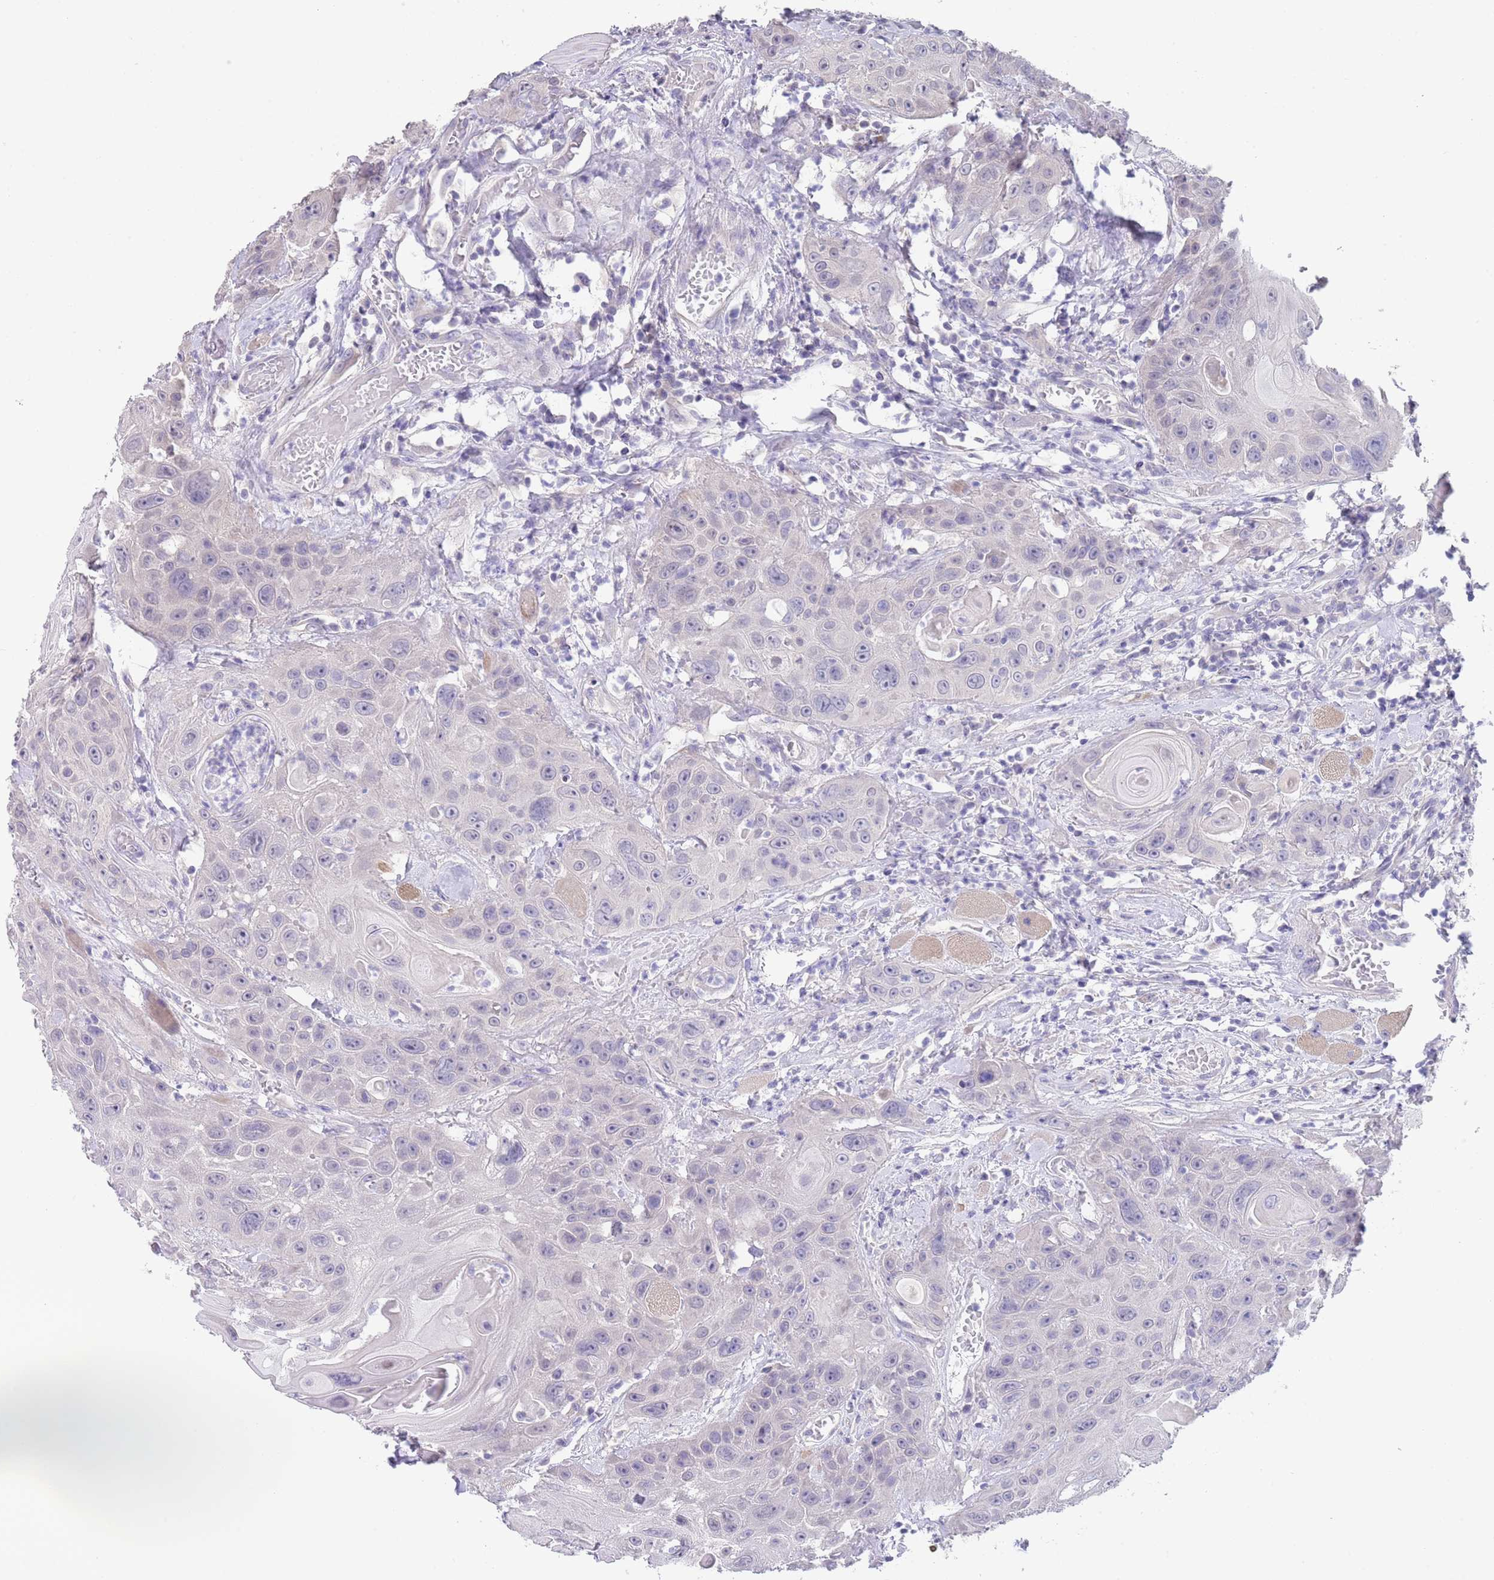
{"staining": {"intensity": "negative", "quantity": "none", "location": "none"}, "tissue": "head and neck cancer", "cell_type": "Tumor cells", "image_type": "cancer", "snomed": [{"axis": "morphology", "description": "Squamous cell carcinoma, NOS"}, {"axis": "topography", "description": "Head-Neck"}], "caption": "Human head and neck squamous cell carcinoma stained for a protein using IHC shows no staining in tumor cells.", "gene": "SPIRE2", "patient": {"sex": "female", "age": 59}}